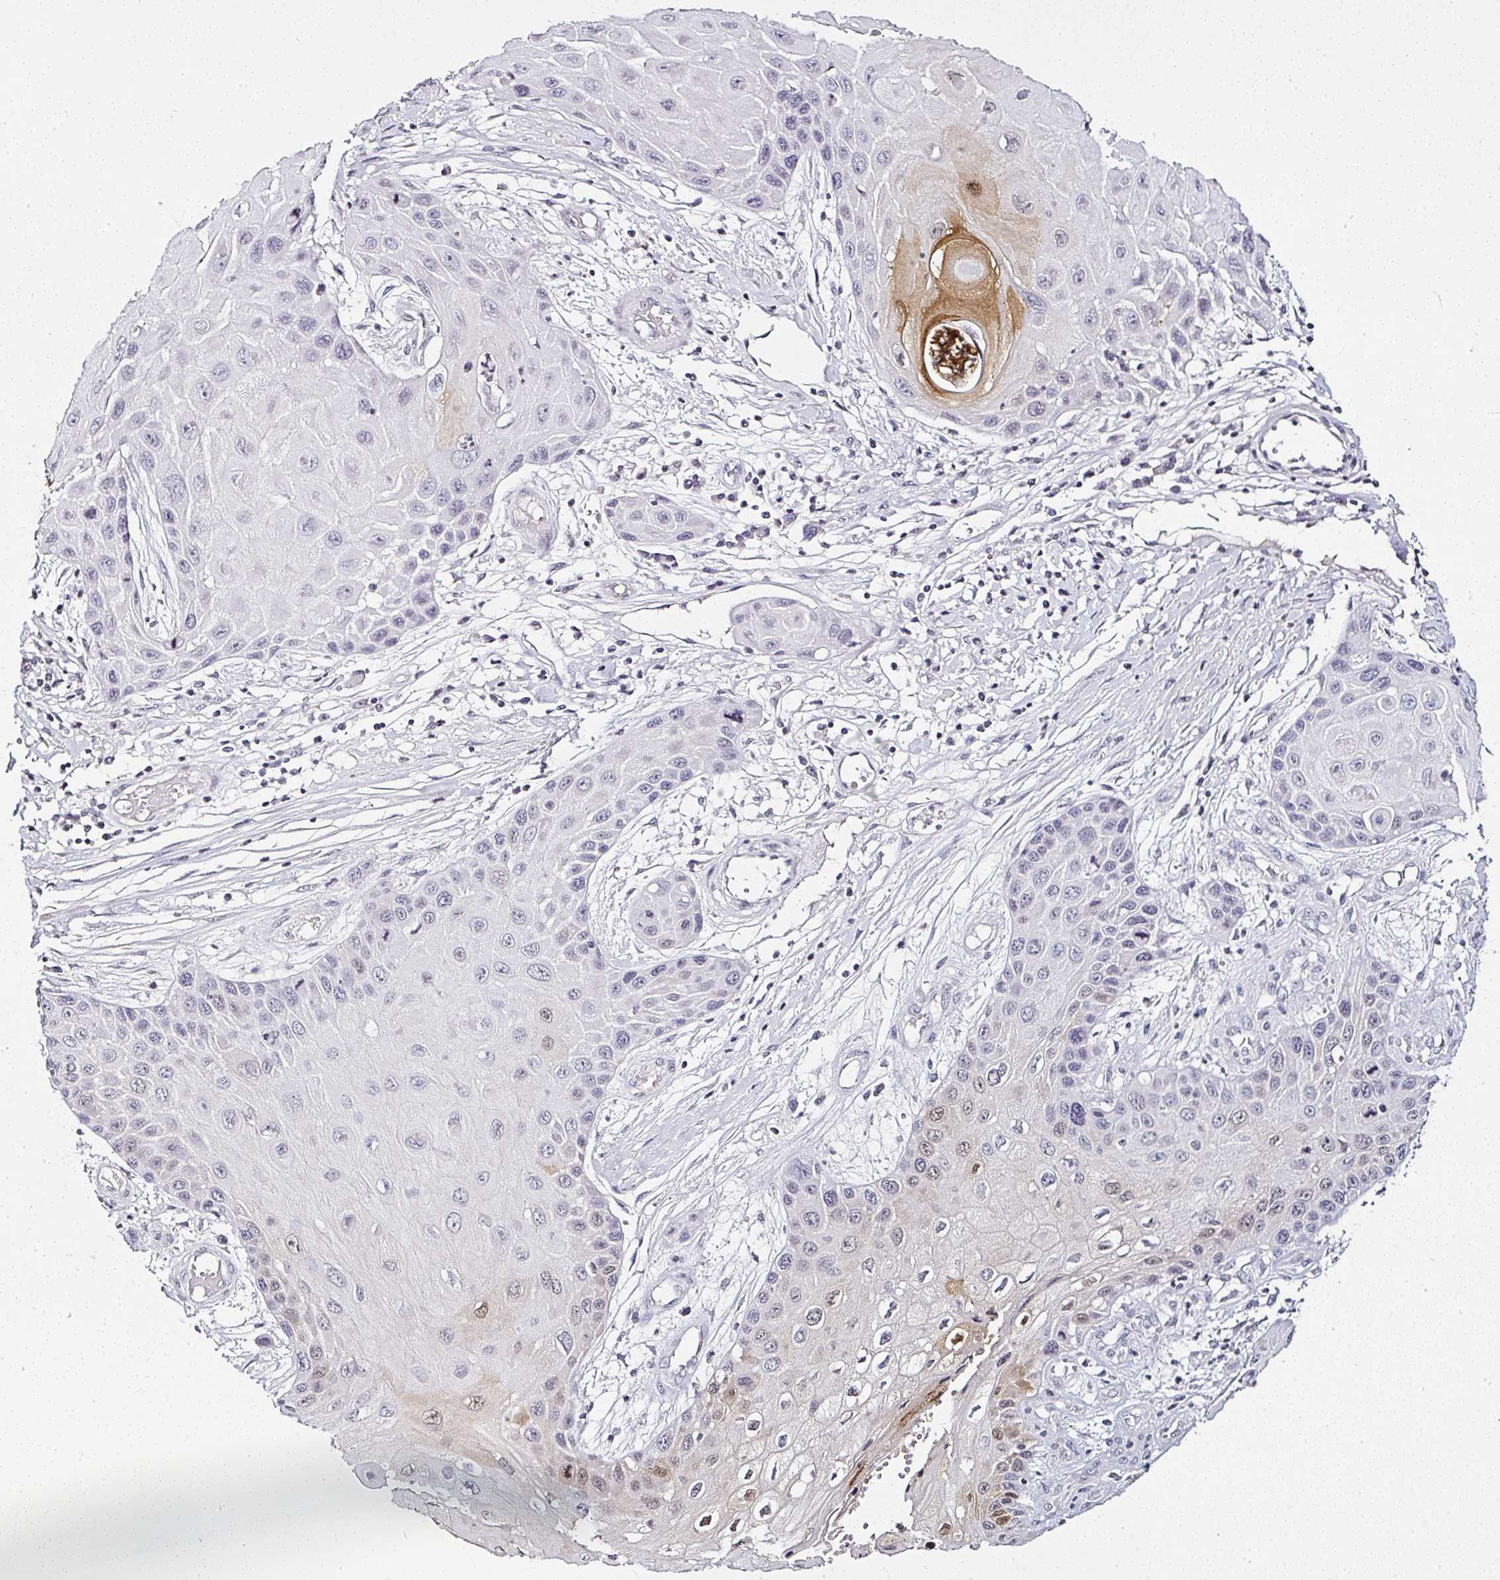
{"staining": {"intensity": "strong", "quantity": "25%-75%", "location": "cytoplasmic/membranous,nuclear"}, "tissue": "skin cancer", "cell_type": "Tumor cells", "image_type": "cancer", "snomed": [{"axis": "morphology", "description": "Squamous cell carcinoma, NOS"}, {"axis": "topography", "description": "Skin"}, {"axis": "topography", "description": "Vulva"}], "caption": "High-power microscopy captured an immunohistochemistry (IHC) micrograph of skin squamous cell carcinoma, revealing strong cytoplasmic/membranous and nuclear staining in approximately 25%-75% of tumor cells.", "gene": "SERPINB3", "patient": {"sex": "female", "age": 44}}